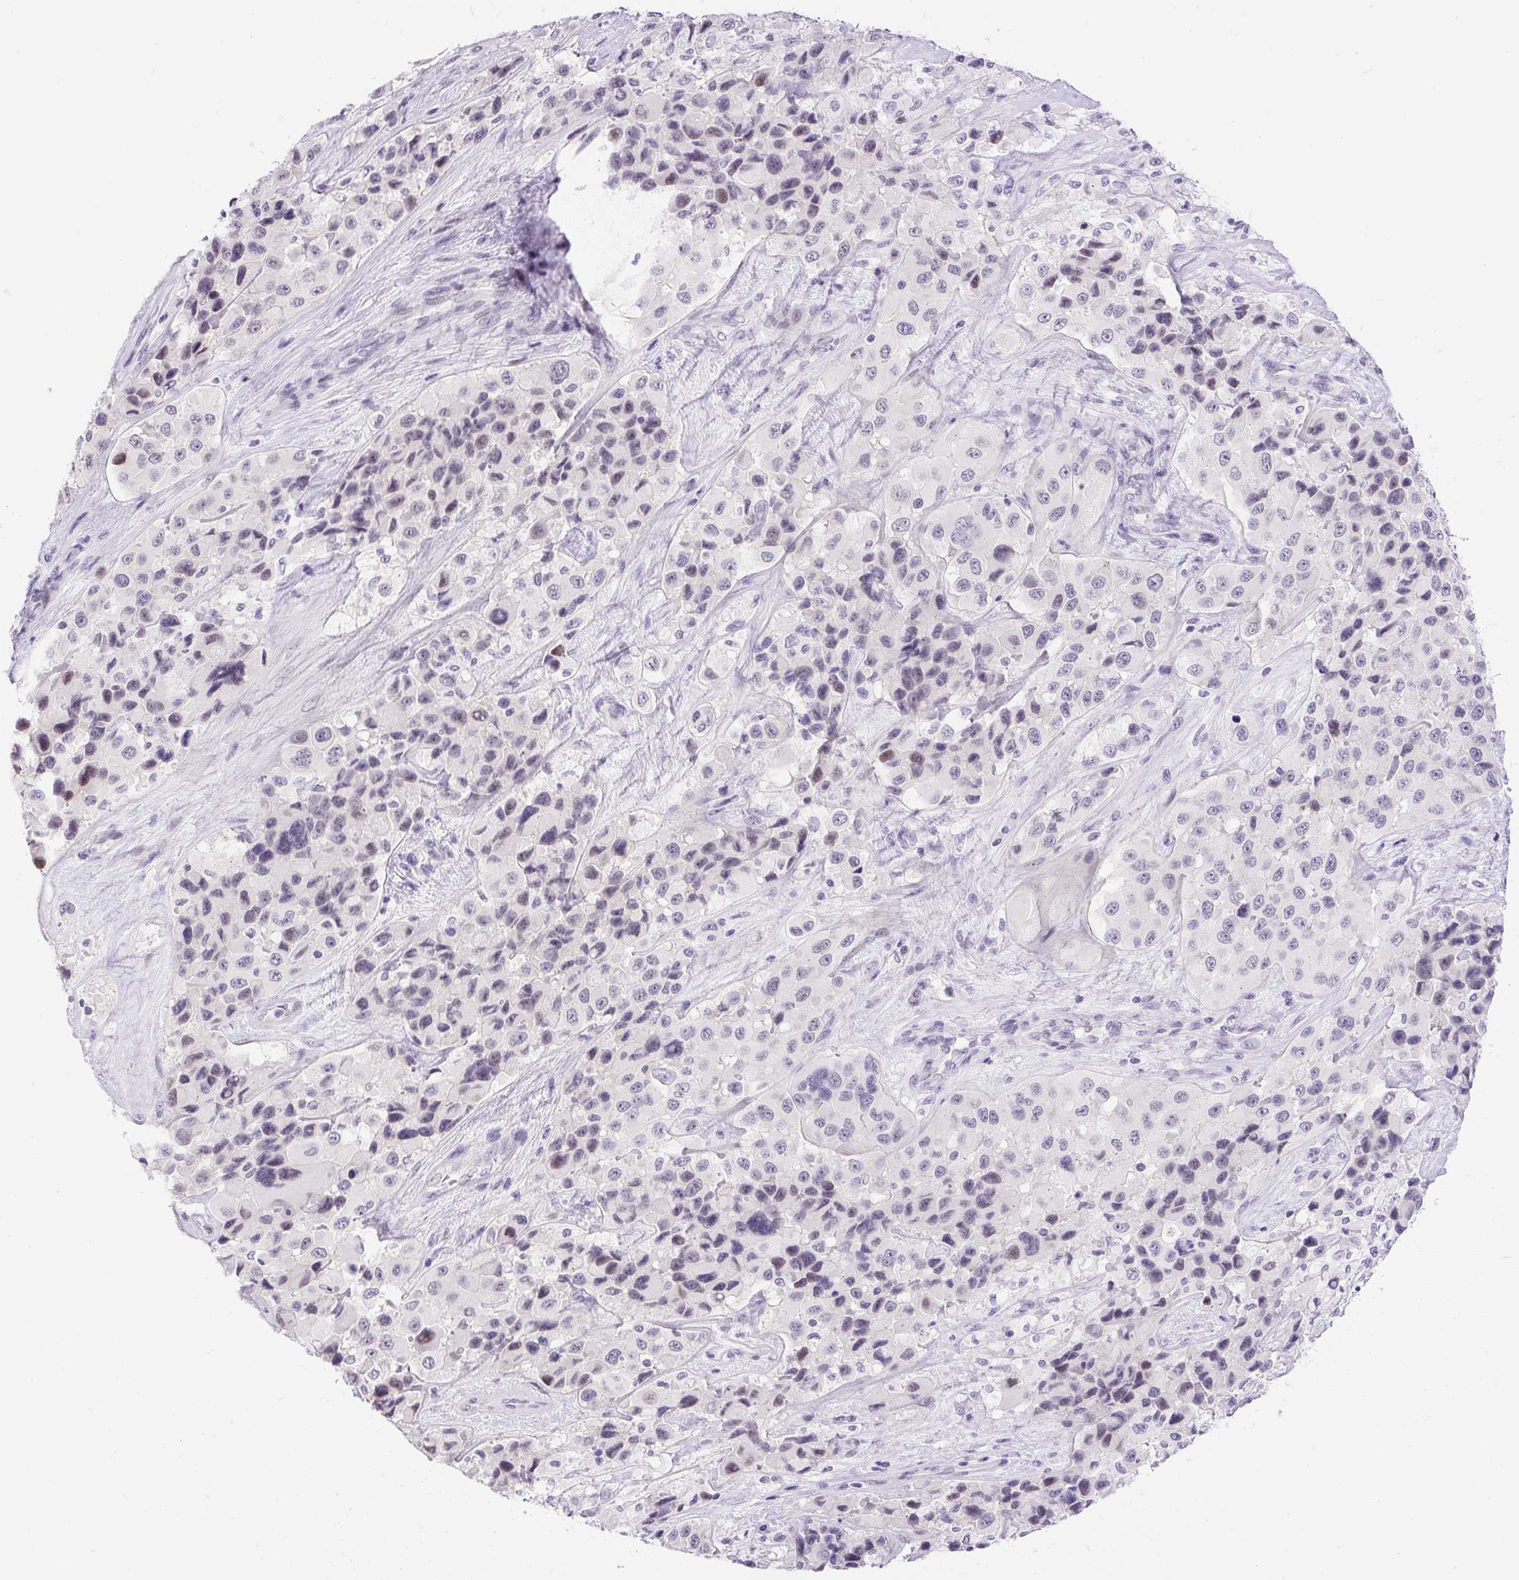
{"staining": {"intensity": "weak", "quantity": "<25%", "location": "nuclear"}, "tissue": "melanoma", "cell_type": "Tumor cells", "image_type": "cancer", "snomed": [{"axis": "morphology", "description": "Malignant melanoma, Metastatic site"}, {"axis": "topography", "description": "Lymph node"}], "caption": "High magnification brightfield microscopy of malignant melanoma (metastatic site) stained with DAB (3,3'-diaminobenzidine) (brown) and counterstained with hematoxylin (blue): tumor cells show no significant expression. The staining was performed using DAB (3,3'-diaminobenzidine) to visualize the protein expression in brown, while the nuclei were stained in blue with hematoxylin (Magnification: 20x).", "gene": "WNT10B", "patient": {"sex": "female", "age": 65}}